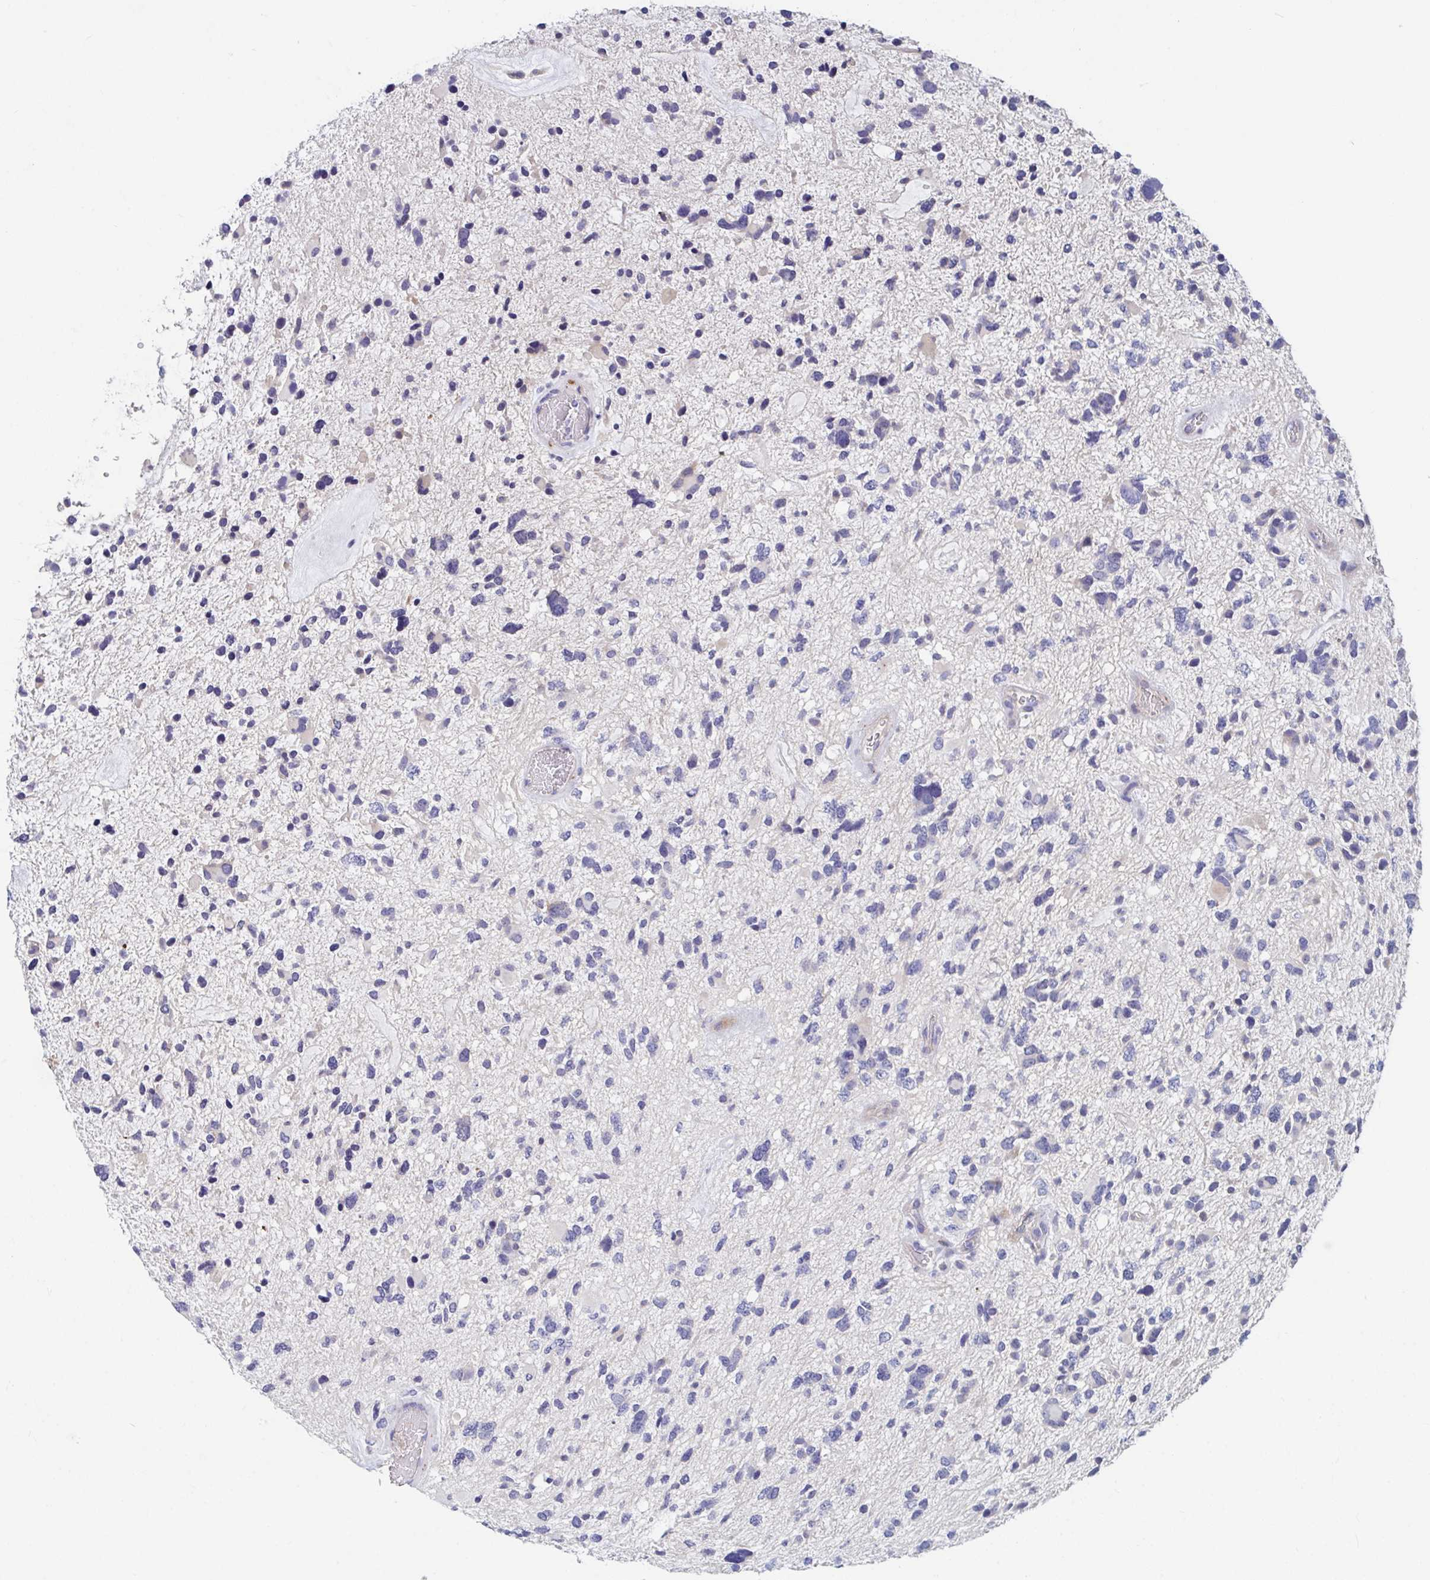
{"staining": {"intensity": "negative", "quantity": "none", "location": "none"}, "tissue": "glioma", "cell_type": "Tumor cells", "image_type": "cancer", "snomed": [{"axis": "morphology", "description": "Glioma, malignant, High grade"}, {"axis": "topography", "description": "Brain"}], "caption": "IHC image of neoplastic tissue: glioma stained with DAB (3,3'-diaminobenzidine) displays no significant protein staining in tumor cells. (DAB immunohistochemistry (IHC), high magnification).", "gene": "ZNF561", "patient": {"sex": "female", "age": 11}}